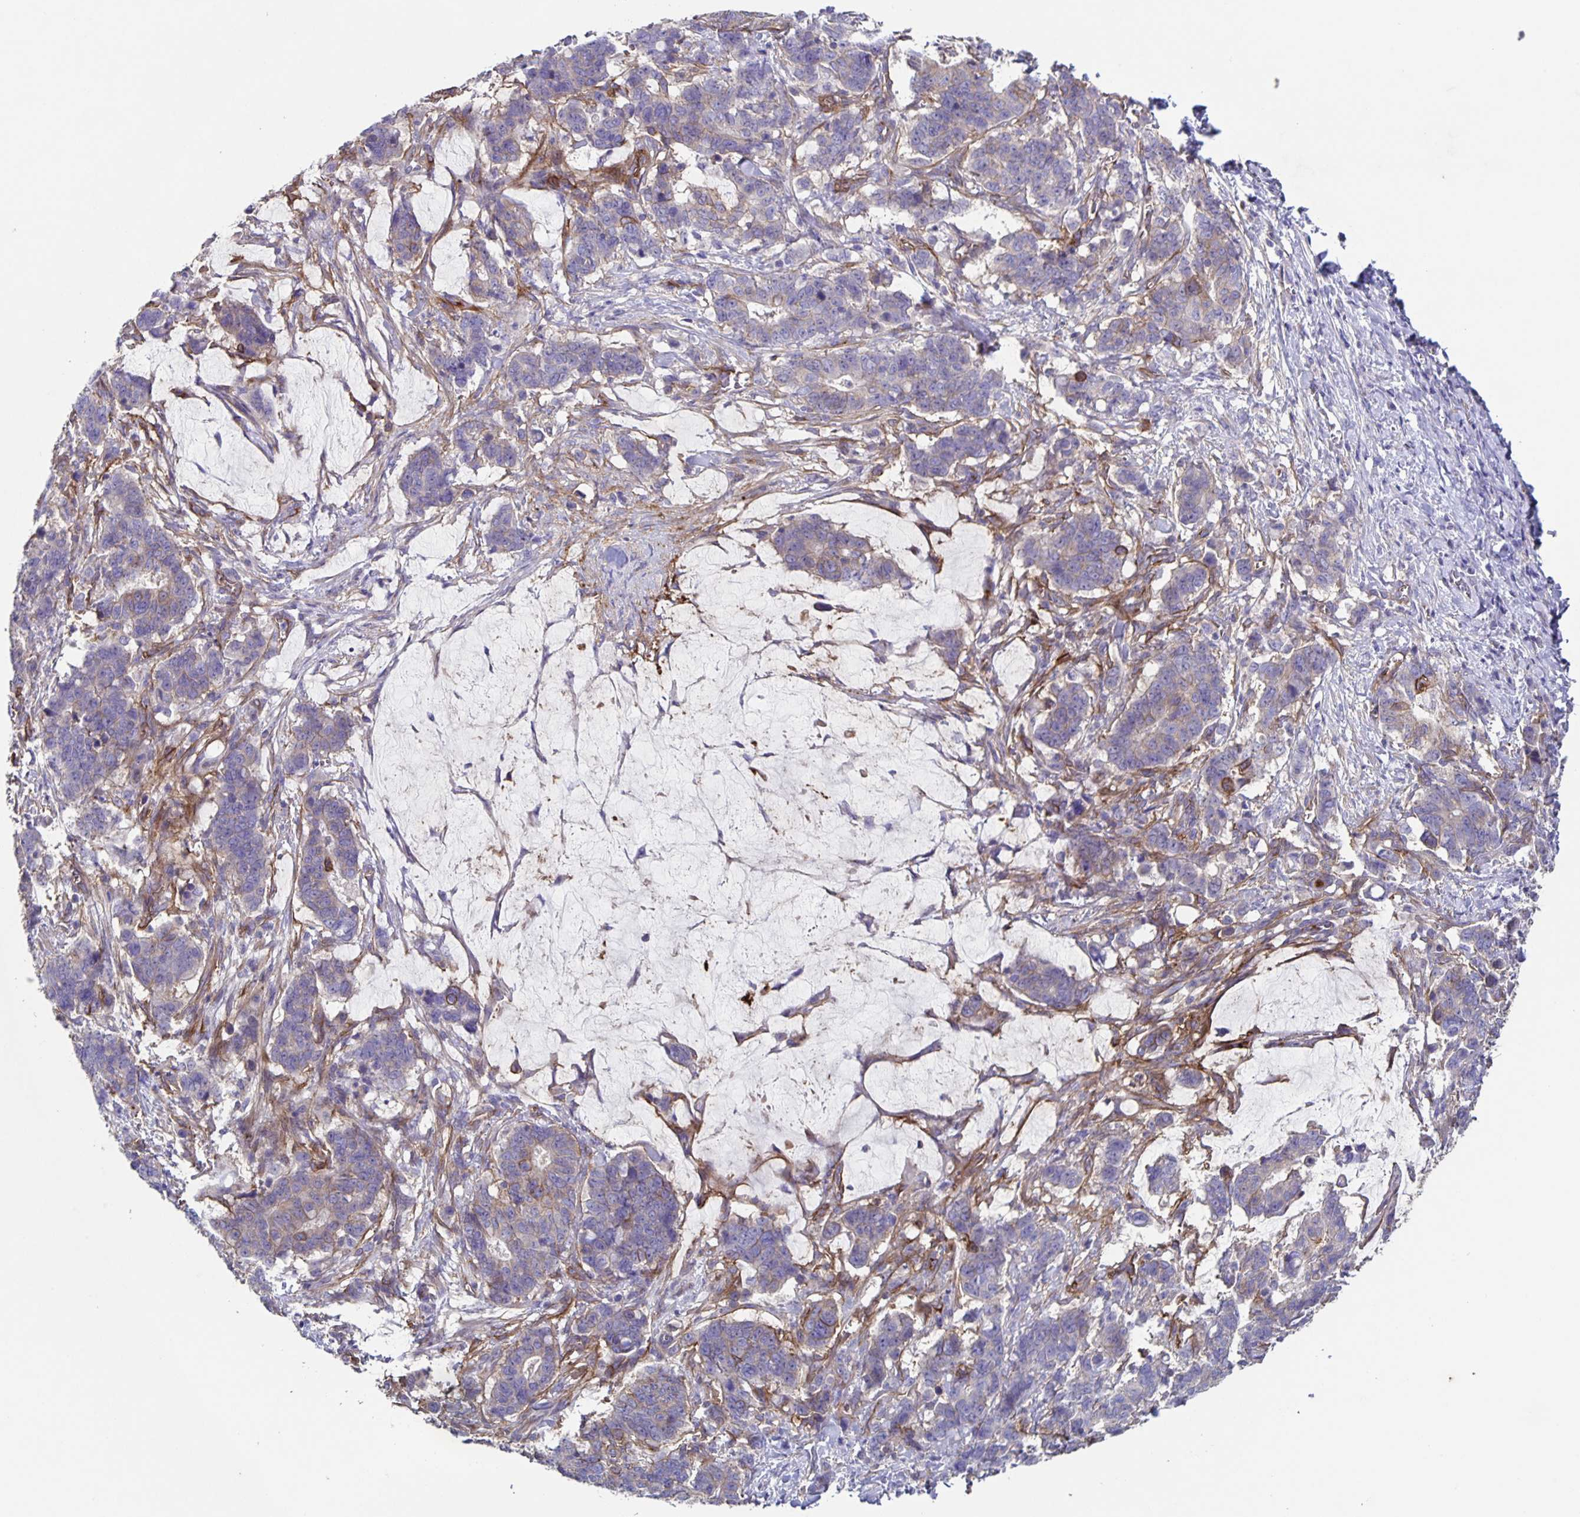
{"staining": {"intensity": "negative", "quantity": "none", "location": "none"}, "tissue": "stomach cancer", "cell_type": "Tumor cells", "image_type": "cancer", "snomed": [{"axis": "morphology", "description": "Normal tissue, NOS"}, {"axis": "morphology", "description": "Adenocarcinoma, NOS"}, {"axis": "topography", "description": "Stomach"}], "caption": "DAB (3,3'-diaminobenzidine) immunohistochemical staining of stomach adenocarcinoma reveals no significant expression in tumor cells. (DAB (3,3'-diaminobenzidine) IHC with hematoxylin counter stain).", "gene": "ITGA2", "patient": {"sex": "female", "age": 64}}